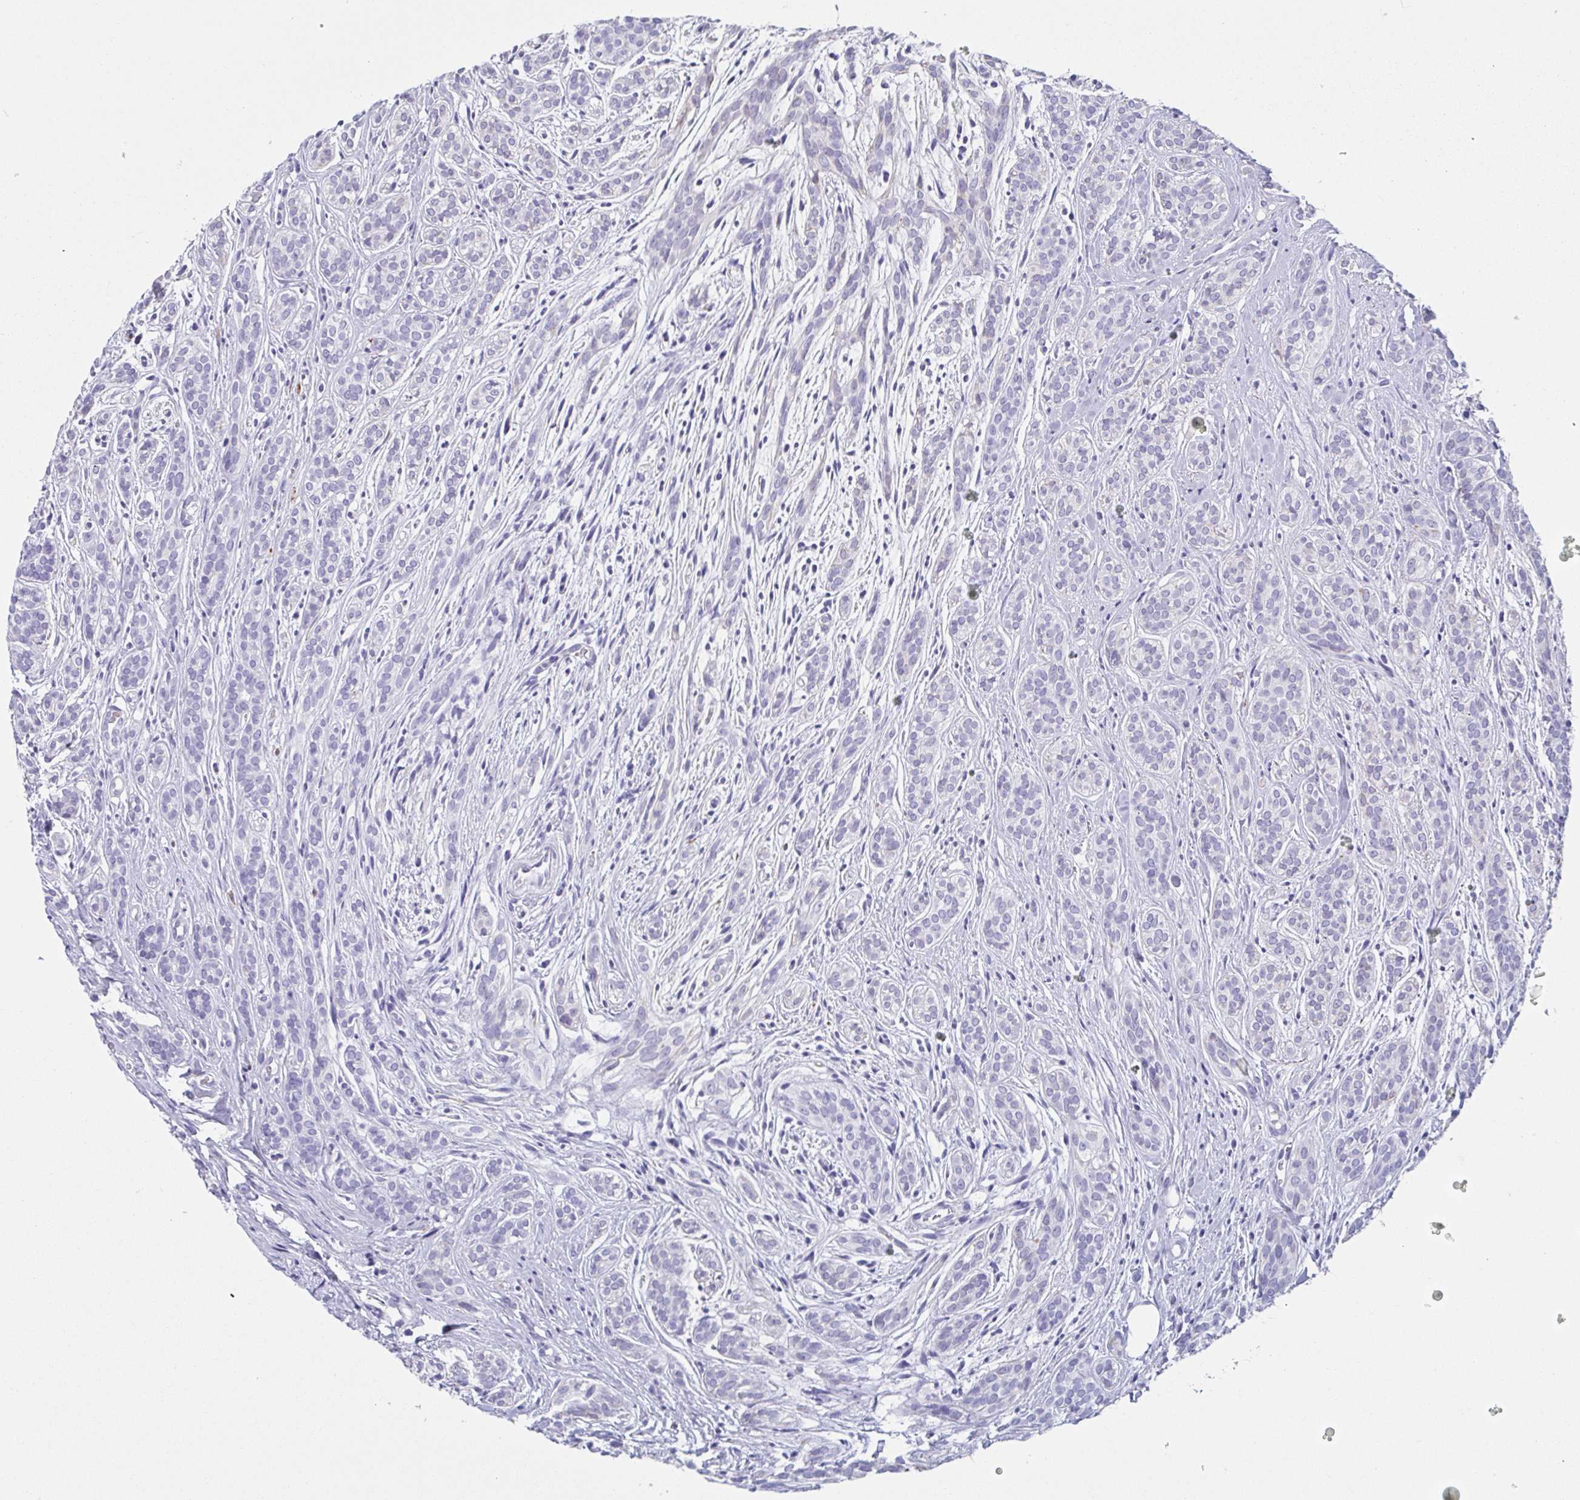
{"staining": {"intensity": "negative", "quantity": "none", "location": "none"}, "tissue": "head and neck cancer", "cell_type": "Tumor cells", "image_type": "cancer", "snomed": [{"axis": "morphology", "description": "Adenocarcinoma, NOS"}, {"axis": "topography", "description": "Head-Neck"}], "caption": "This is an IHC photomicrograph of human adenocarcinoma (head and neck). There is no staining in tumor cells.", "gene": "PRR27", "patient": {"sex": "female", "age": 57}}